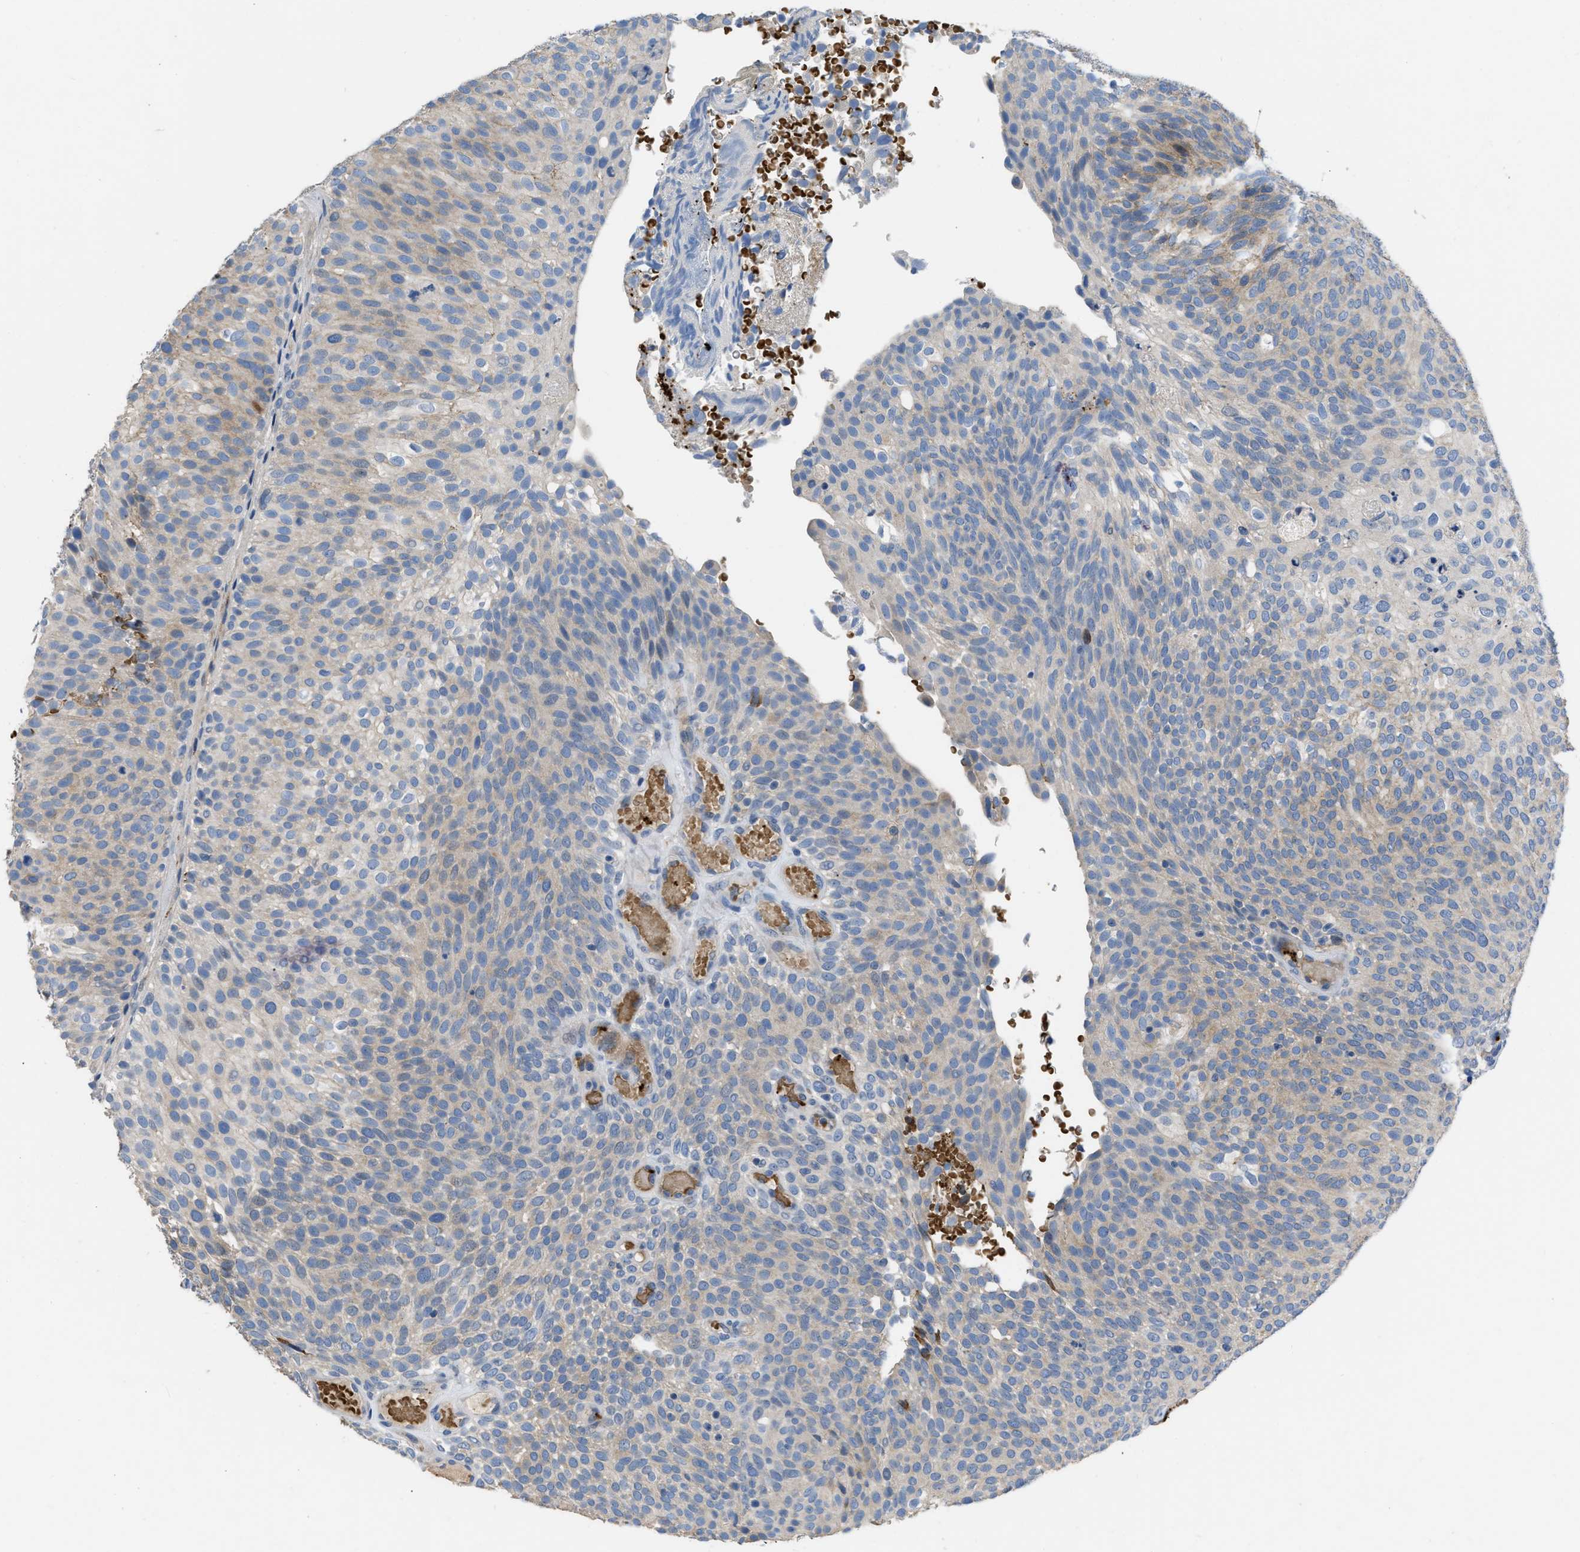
{"staining": {"intensity": "weak", "quantity": "25%-75%", "location": "cytoplasmic/membranous"}, "tissue": "urothelial cancer", "cell_type": "Tumor cells", "image_type": "cancer", "snomed": [{"axis": "morphology", "description": "Urothelial carcinoma, Low grade"}, {"axis": "topography", "description": "Urinary bladder"}], "caption": "Immunohistochemical staining of human urothelial carcinoma (low-grade) displays weak cytoplasmic/membranous protein staining in approximately 25%-75% of tumor cells.", "gene": "FGF18", "patient": {"sex": "male", "age": 78}}